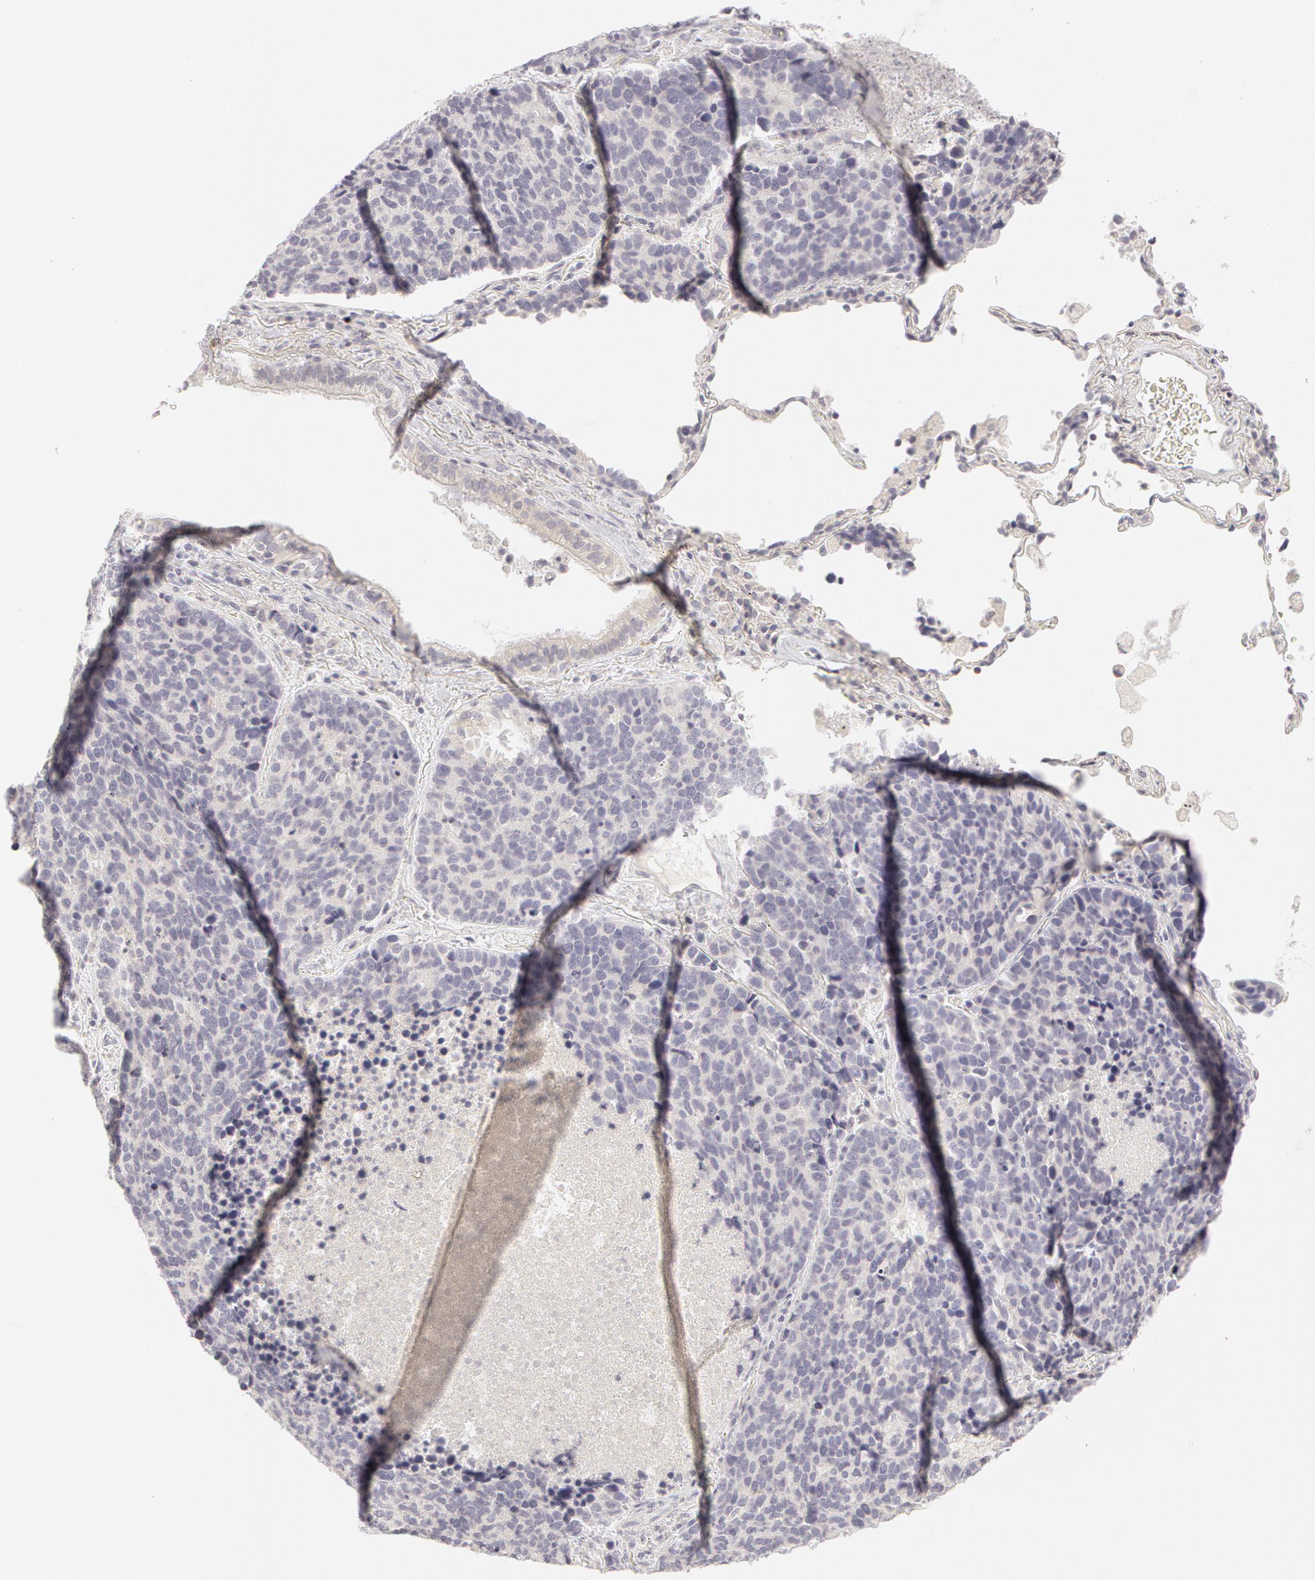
{"staining": {"intensity": "negative", "quantity": "none", "location": "none"}, "tissue": "lung cancer", "cell_type": "Tumor cells", "image_type": "cancer", "snomed": [{"axis": "morphology", "description": "Neoplasm, malignant, NOS"}, {"axis": "topography", "description": "Lung"}], "caption": "Immunohistochemistry (IHC) image of lung malignant neoplasm stained for a protein (brown), which demonstrates no staining in tumor cells. Nuclei are stained in blue.", "gene": "ABCB1", "patient": {"sex": "female", "age": 75}}